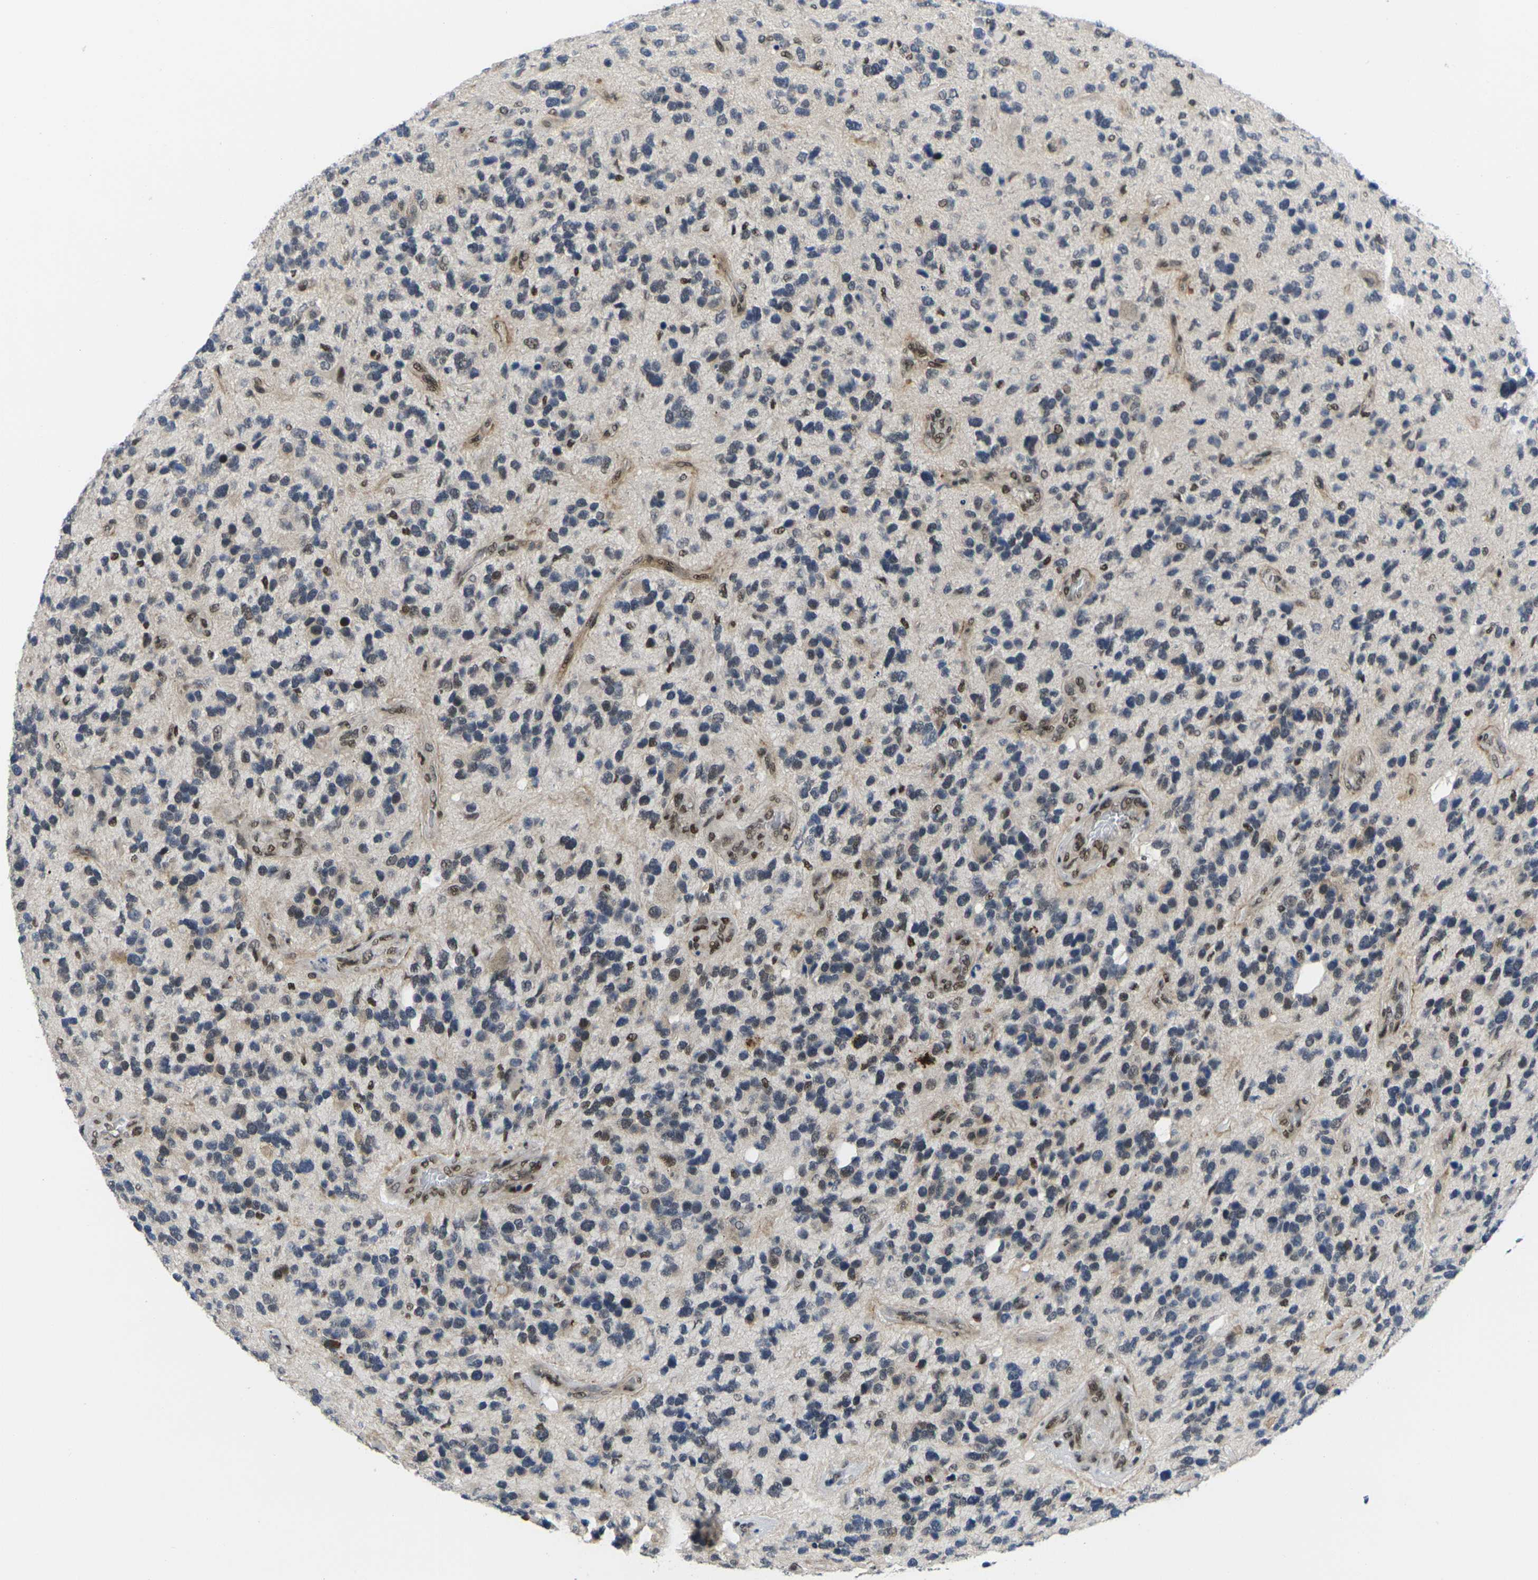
{"staining": {"intensity": "weak", "quantity": "<25%", "location": "nuclear"}, "tissue": "glioma", "cell_type": "Tumor cells", "image_type": "cancer", "snomed": [{"axis": "morphology", "description": "Glioma, malignant, High grade"}, {"axis": "topography", "description": "Brain"}], "caption": "Glioma was stained to show a protein in brown. There is no significant expression in tumor cells.", "gene": "RBM7", "patient": {"sex": "female", "age": 58}}